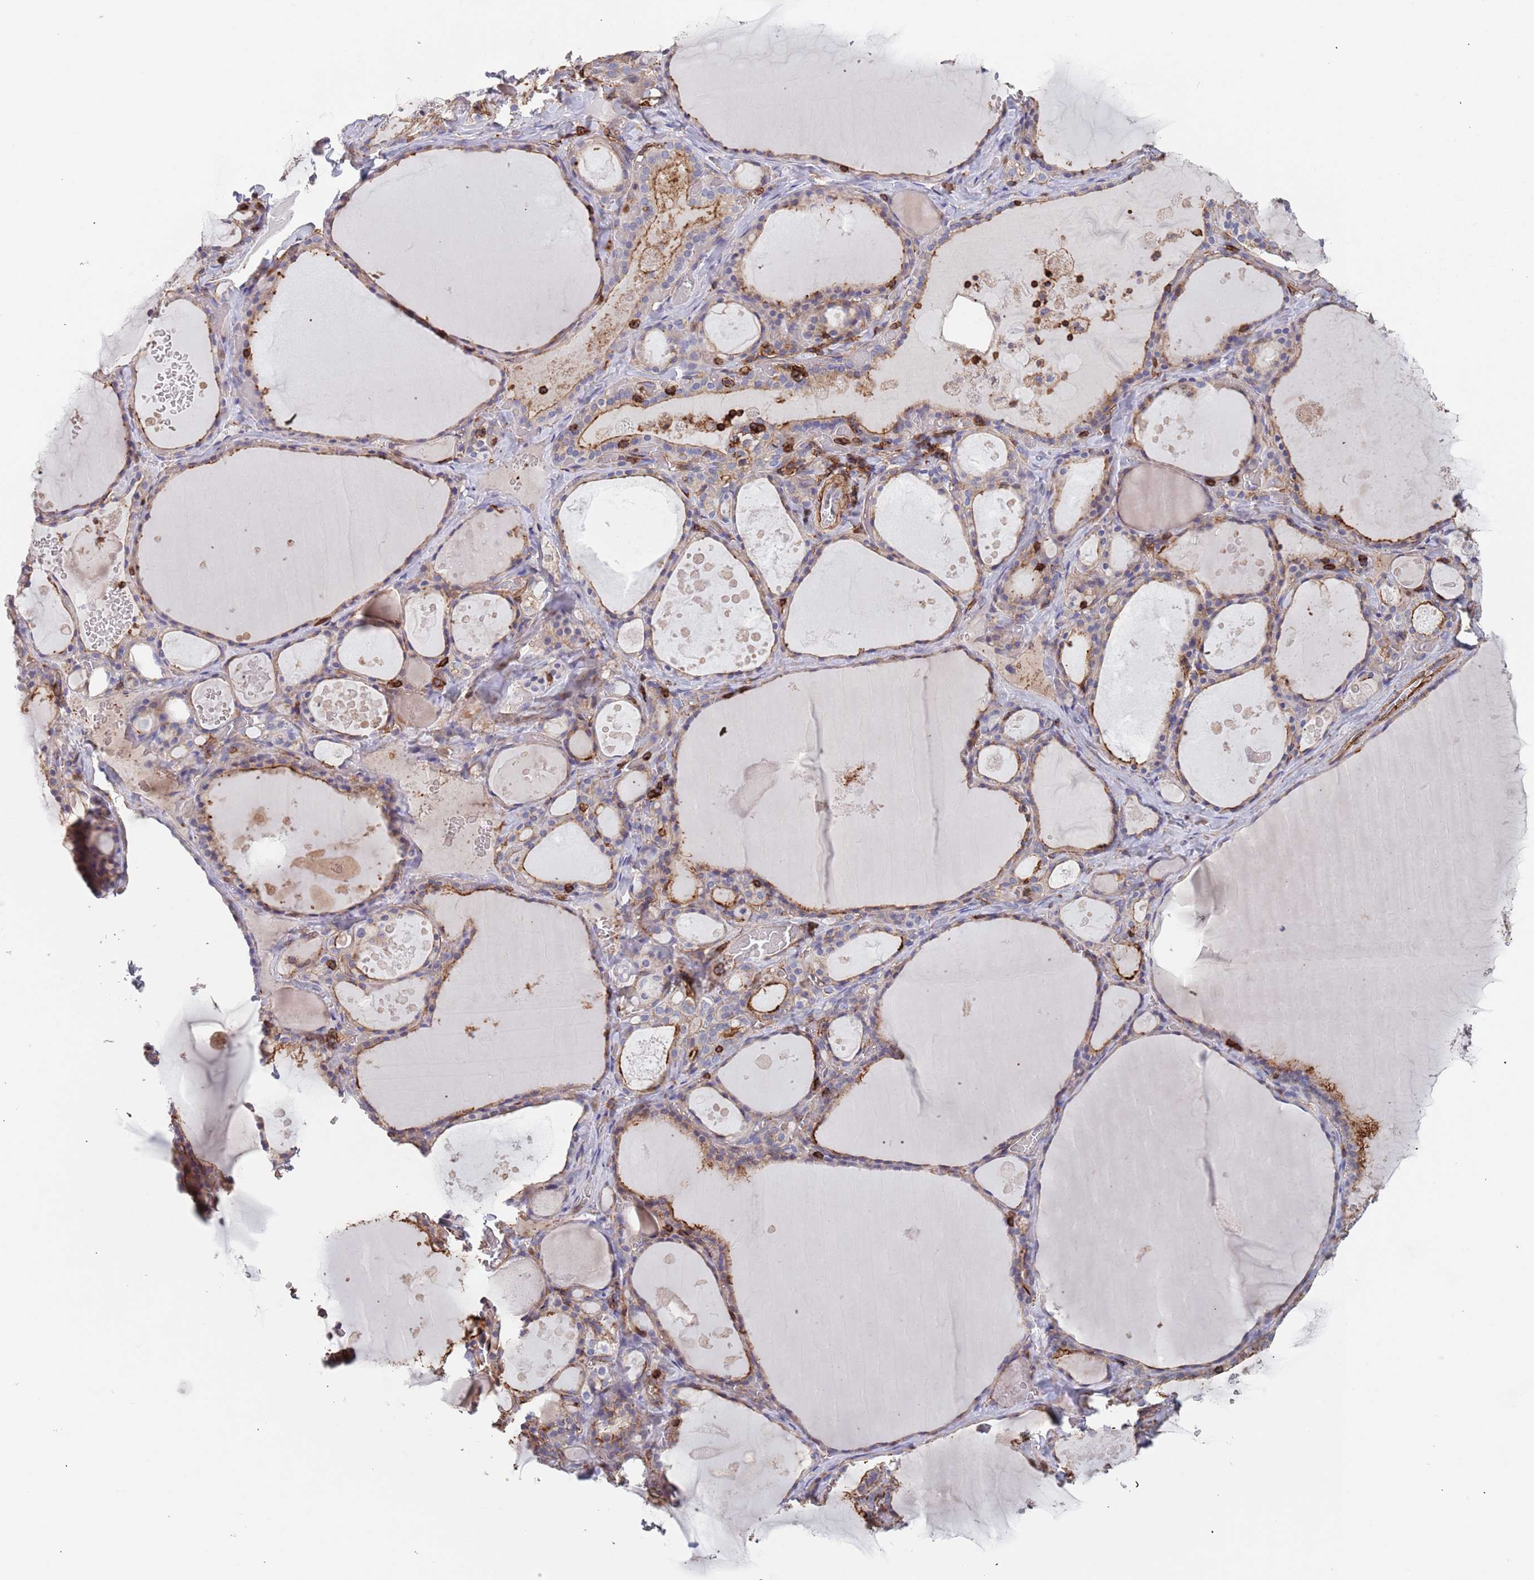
{"staining": {"intensity": "moderate", "quantity": "25%-75%", "location": "cytoplasmic/membranous"}, "tissue": "thyroid gland", "cell_type": "Glandular cells", "image_type": "normal", "snomed": [{"axis": "morphology", "description": "Normal tissue, NOS"}, {"axis": "topography", "description": "Thyroid gland"}], "caption": "IHC micrograph of unremarkable thyroid gland: thyroid gland stained using immunohistochemistry (IHC) displays medium levels of moderate protein expression localized specifically in the cytoplasmic/membranous of glandular cells, appearing as a cytoplasmic/membranous brown color.", "gene": "RNF144A", "patient": {"sex": "male", "age": 56}}